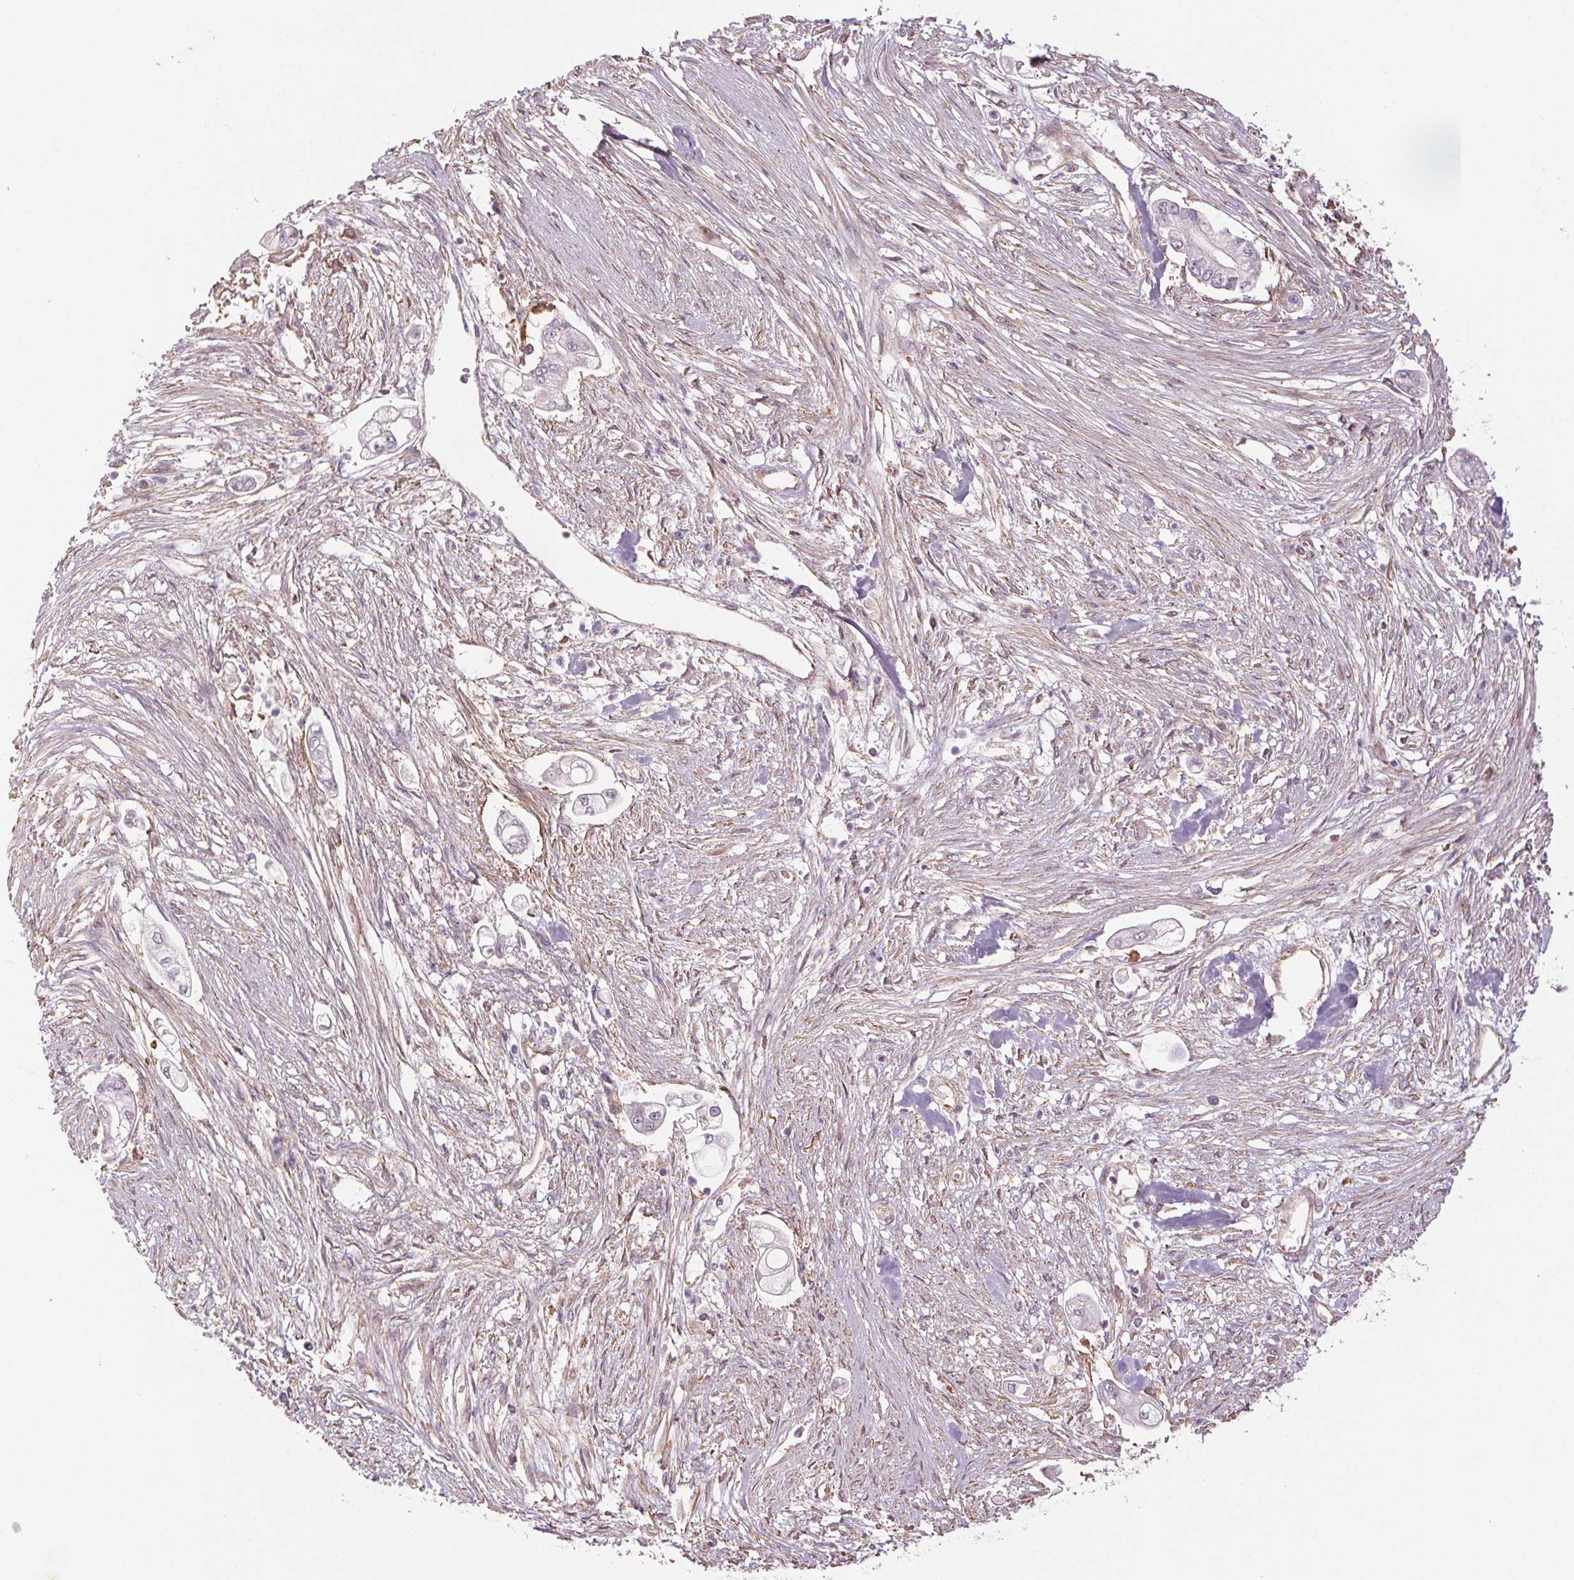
{"staining": {"intensity": "negative", "quantity": "none", "location": "none"}, "tissue": "pancreatic cancer", "cell_type": "Tumor cells", "image_type": "cancer", "snomed": [{"axis": "morphology", "description": "Adenocarcinoma, NOS"}, {"axis": "topography", "description": "Pancreas"}], "caption": "Tumor cells show no significant staining in pancreatic cancer (adenocarcinoma).", "gene": "CCSER1", "patient": {"sex": "female", "age": 69}}